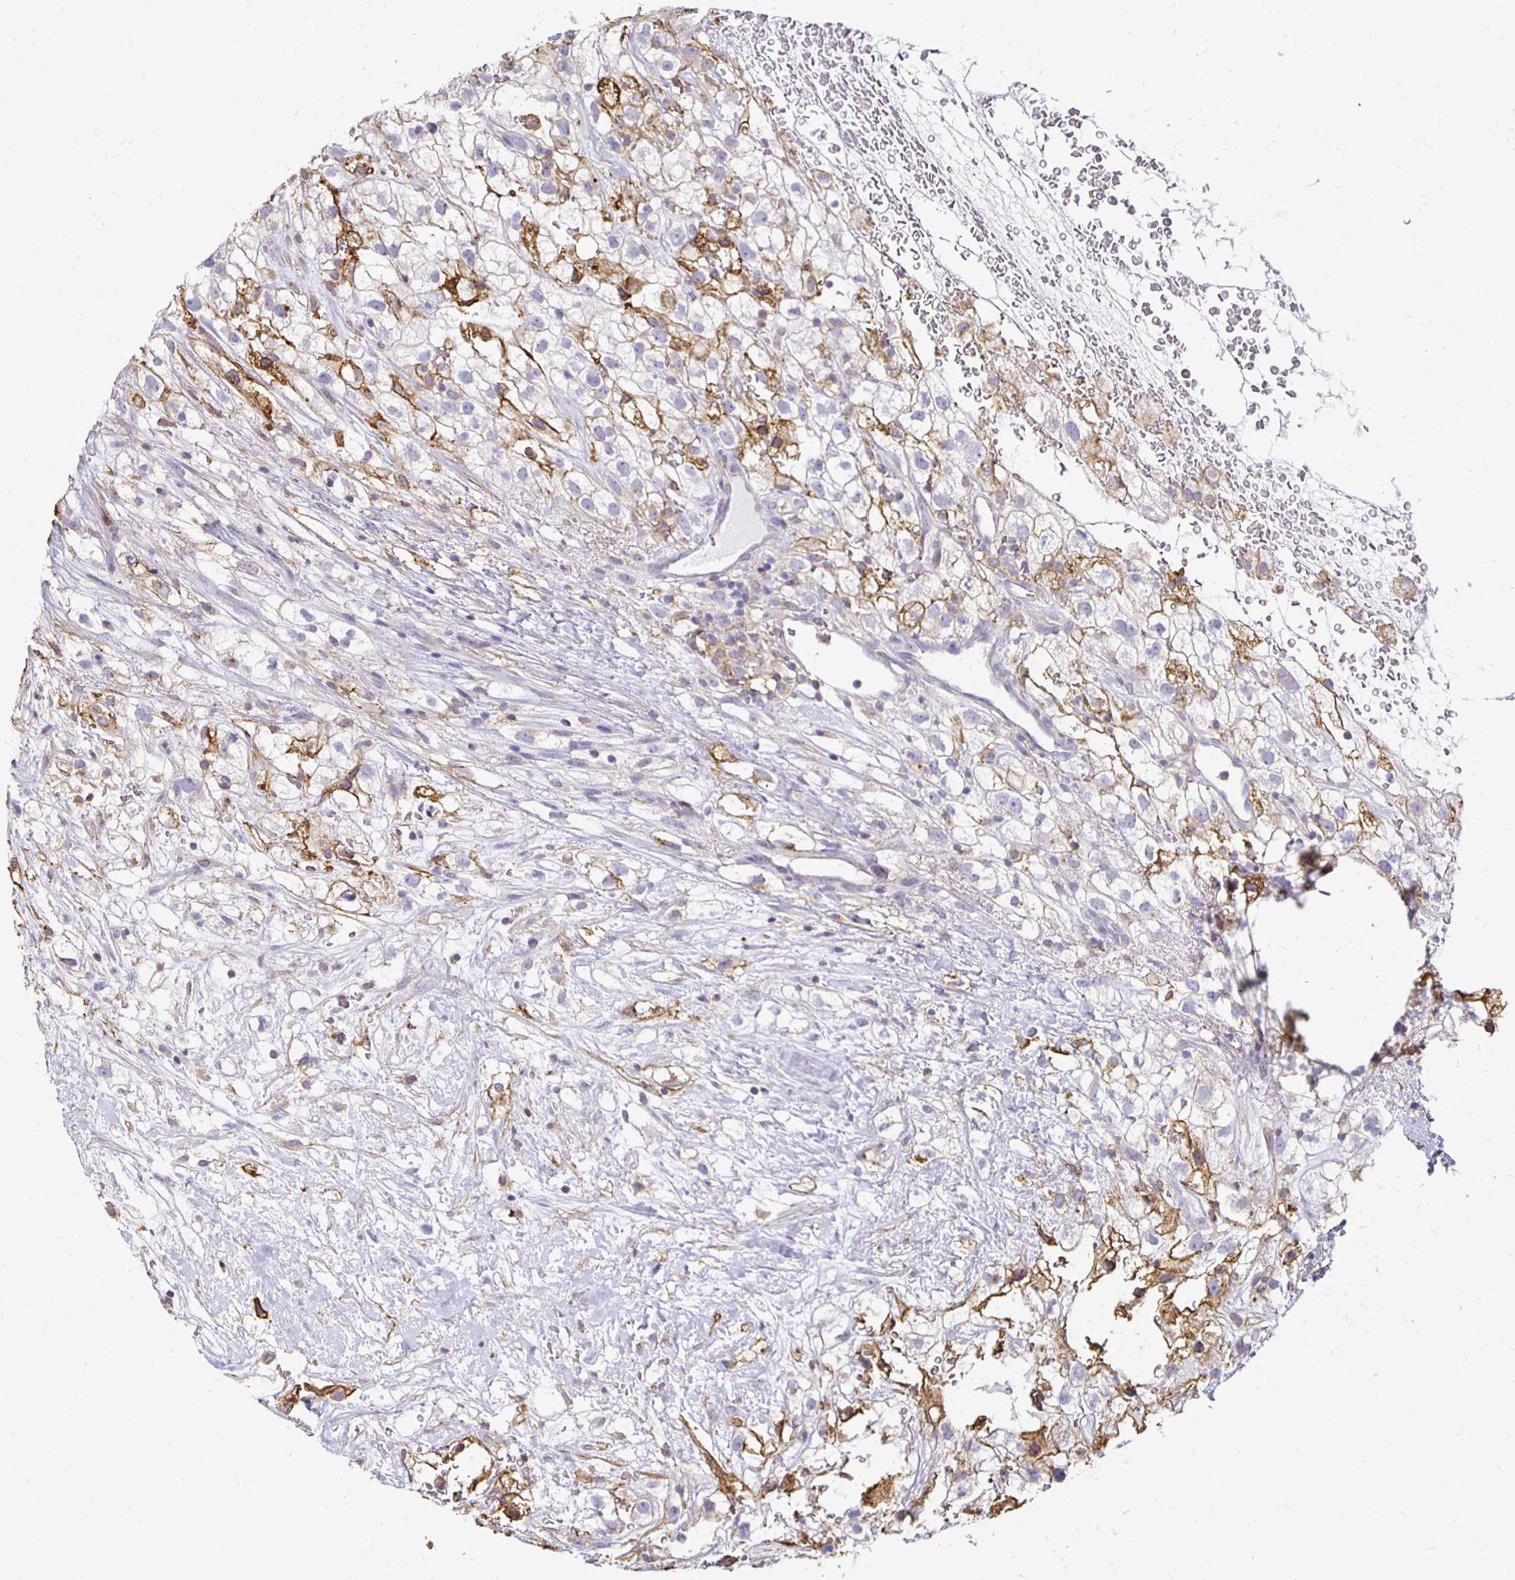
{"staining": {"intensity": "moderate", "quantity": "25%-75%", "location": "cytoplasmic/membranous"}, "tissue": "renal cancer", "cell_type": "Tumor cells", "image_type": "cancer", "snomed": [{"axis": "morphology", "description": "Adenocarcinoma, NOS"}, {"axis": "topography", "description": "Kidney"}], "caption": "A high-resolution photomicrograph shows IHC staining of adenocarcinoma (renal), which exhibits moderate cytoplasmic/membranous staining in about 25%-75% of tumor cells.", "gene": "TAS1R3", "patient": {"sex": "male", "age": 59}}